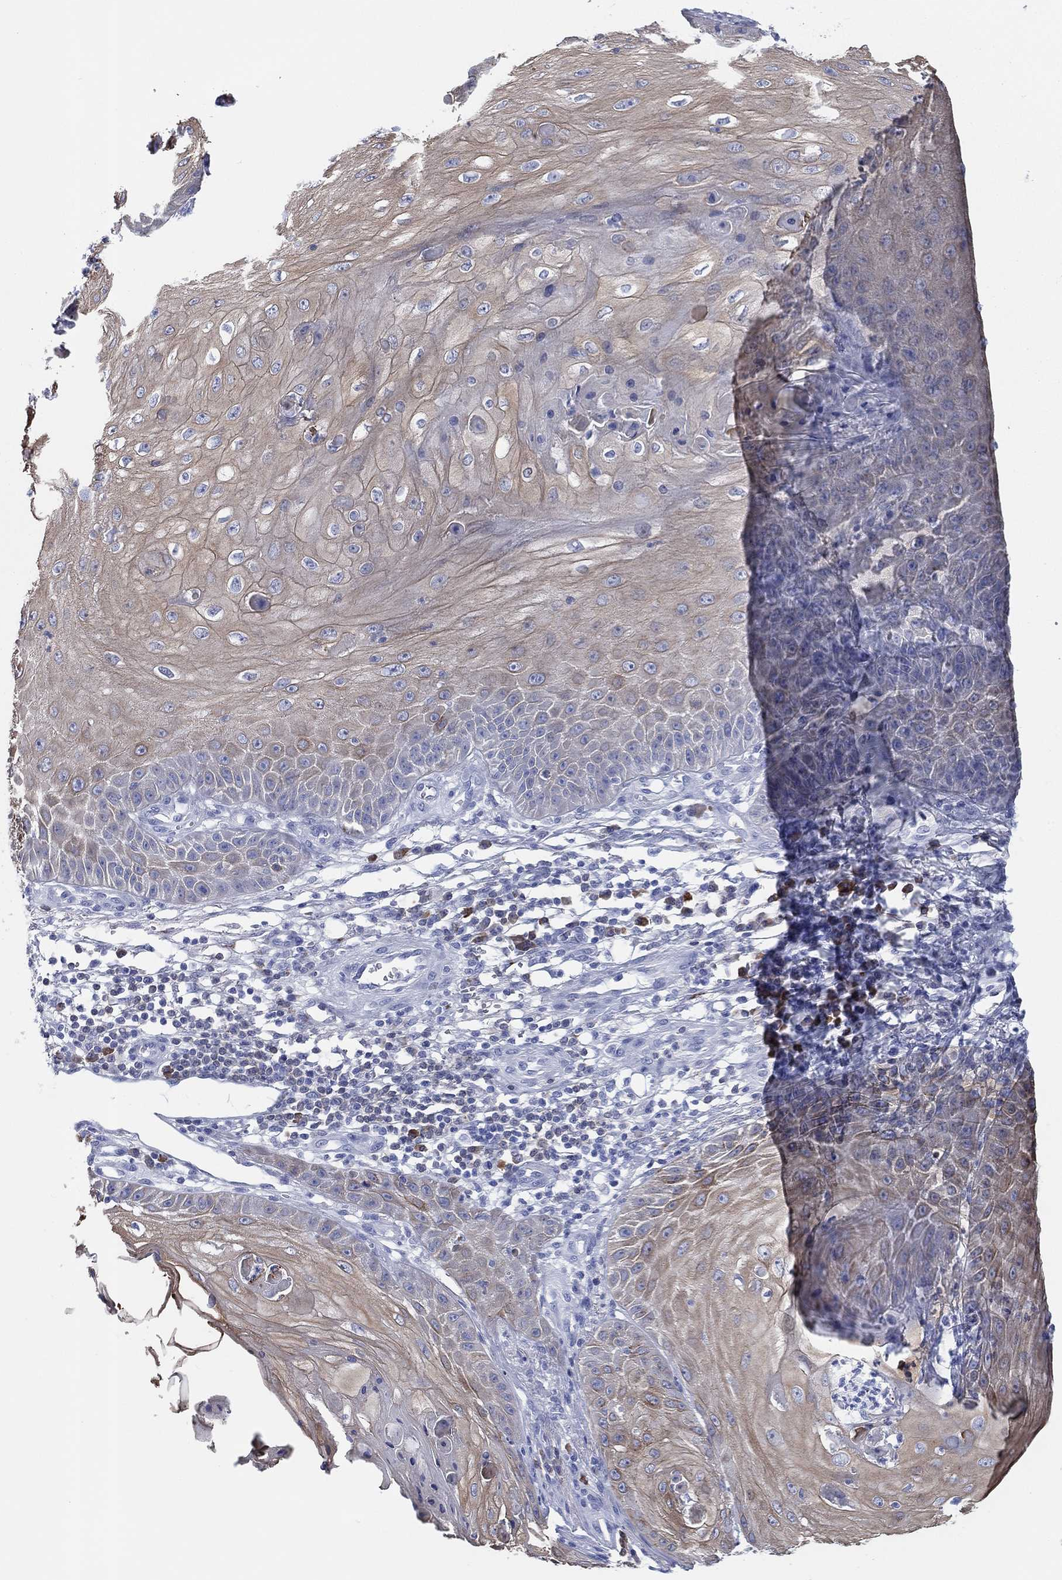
{"staining": {"intensity": "weak", "quantity": "25%-75%", "location": "cytoplasmic/membranous"}, "tissue": "skin cancer", "cell_type": "Tumor cells", "image_type": "cancer", "snomed": [{"axis": "morphology", "description": "Squamous cell carcinoma, NOS"}, {"axis": "topography", "description": "Skin"}], "caption": "DAB (3,3'-diaminobenzidine) immunohistochemical staining of squamous cell carcinoma (skin) displays weak cytoplasmic/membranous protein staining in approximately 25%-75% of tumor cells.", "gene": "CD79A", "patient": {"sex": "male", "age": 70}}